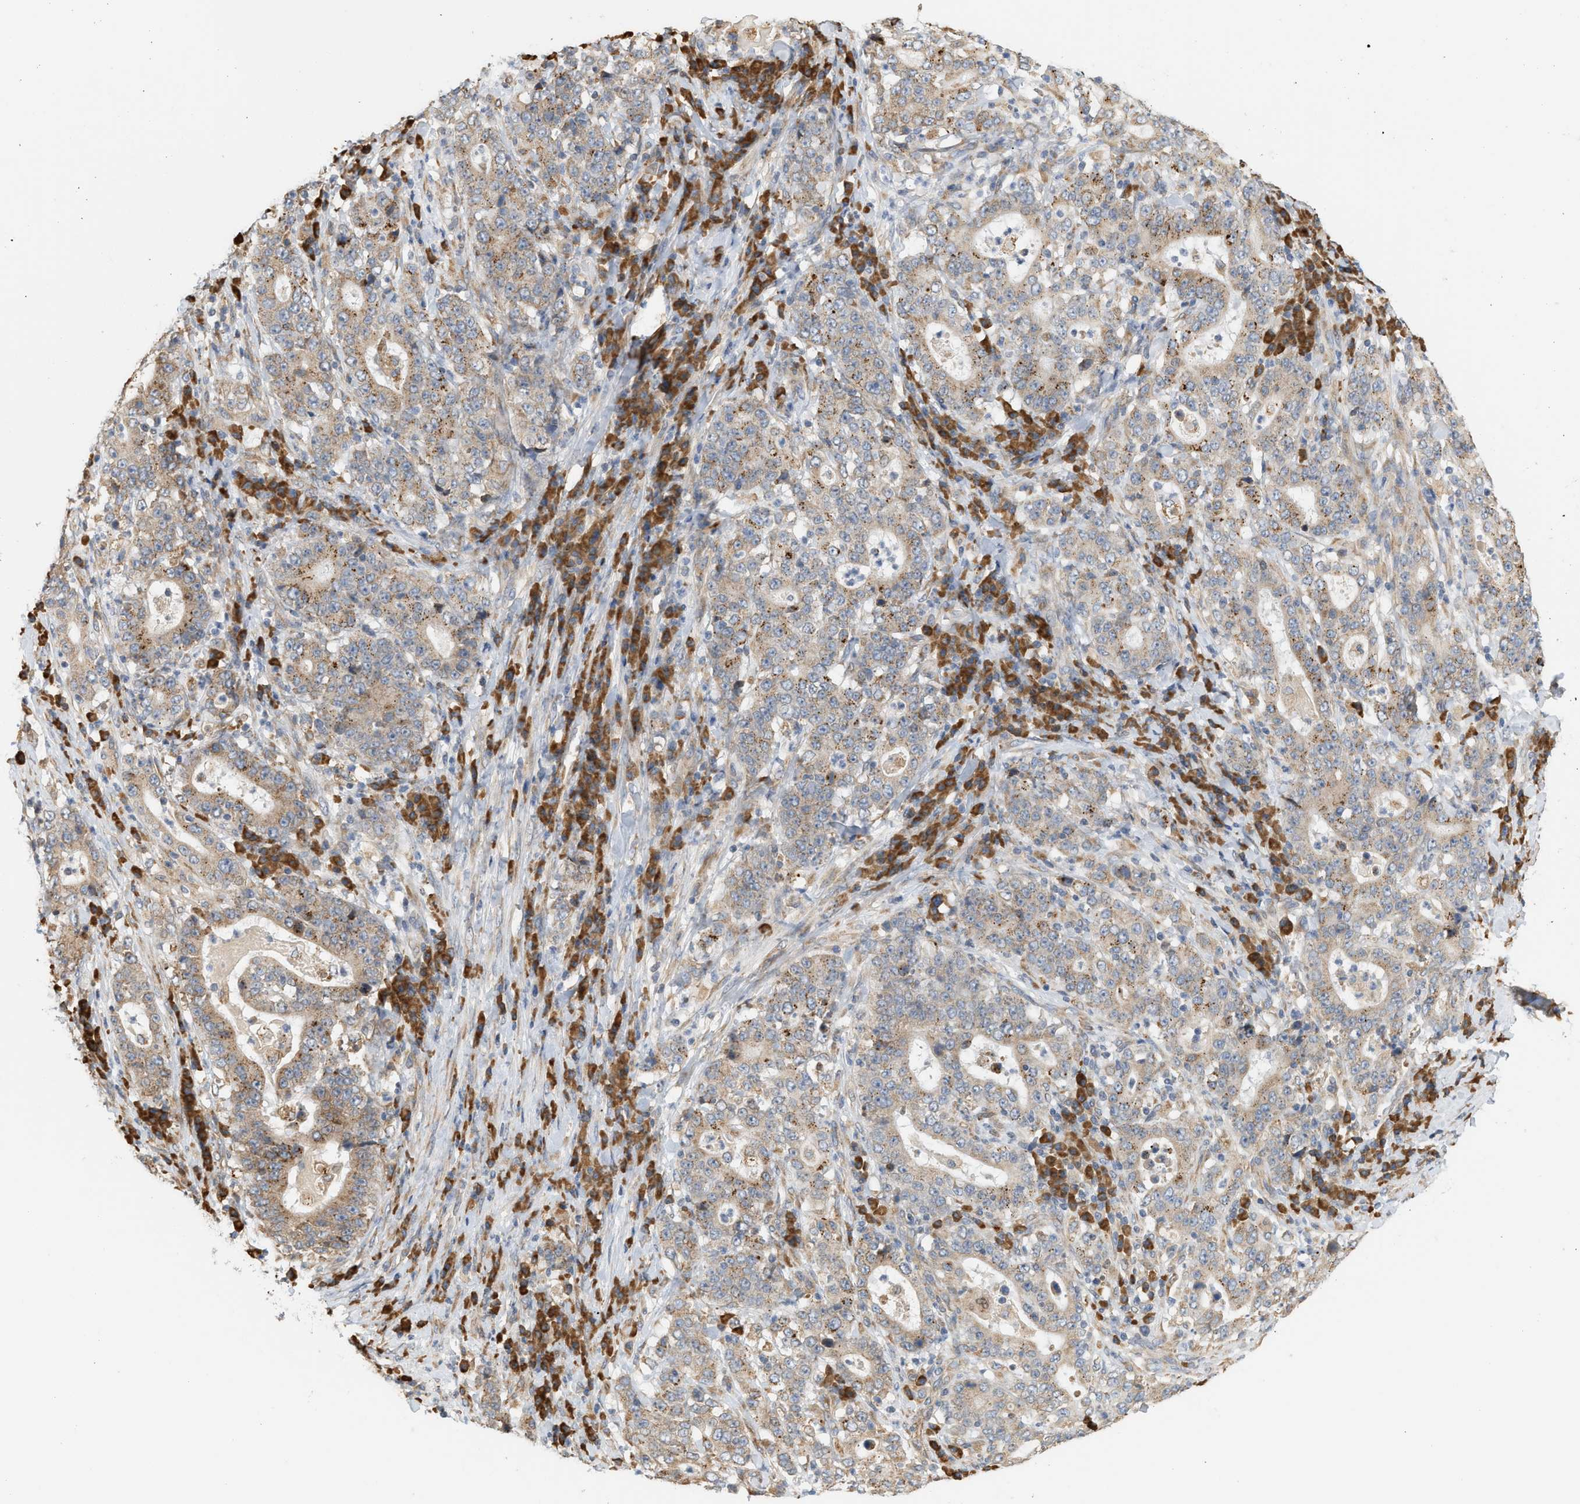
{"staining": {"intensity": "moderate", "quantity": ">75%", "location": "cytoplasmic/membranous"}, "tissue": "stomach cancer", "cell_type": "Tumor cells", "image_type": "cancer", "snomed": [{"axis": "morphology", "description": "Normal tissue, NOS"}, {"axis": "morphology", "description": "Adenocarcinoma, NOS"}, {"axis": "topography", "description": "Stomach, upper"}, {"axis": "topography", "description": "Stomach"}], "caption": "Stomach cancer stained with immunohistochemistry displays moderate cytoplasmic/membranous expression in about >75% of tumor cells.", "gene": "SVOP", "patient": {"sex": "male", "age": 59}}